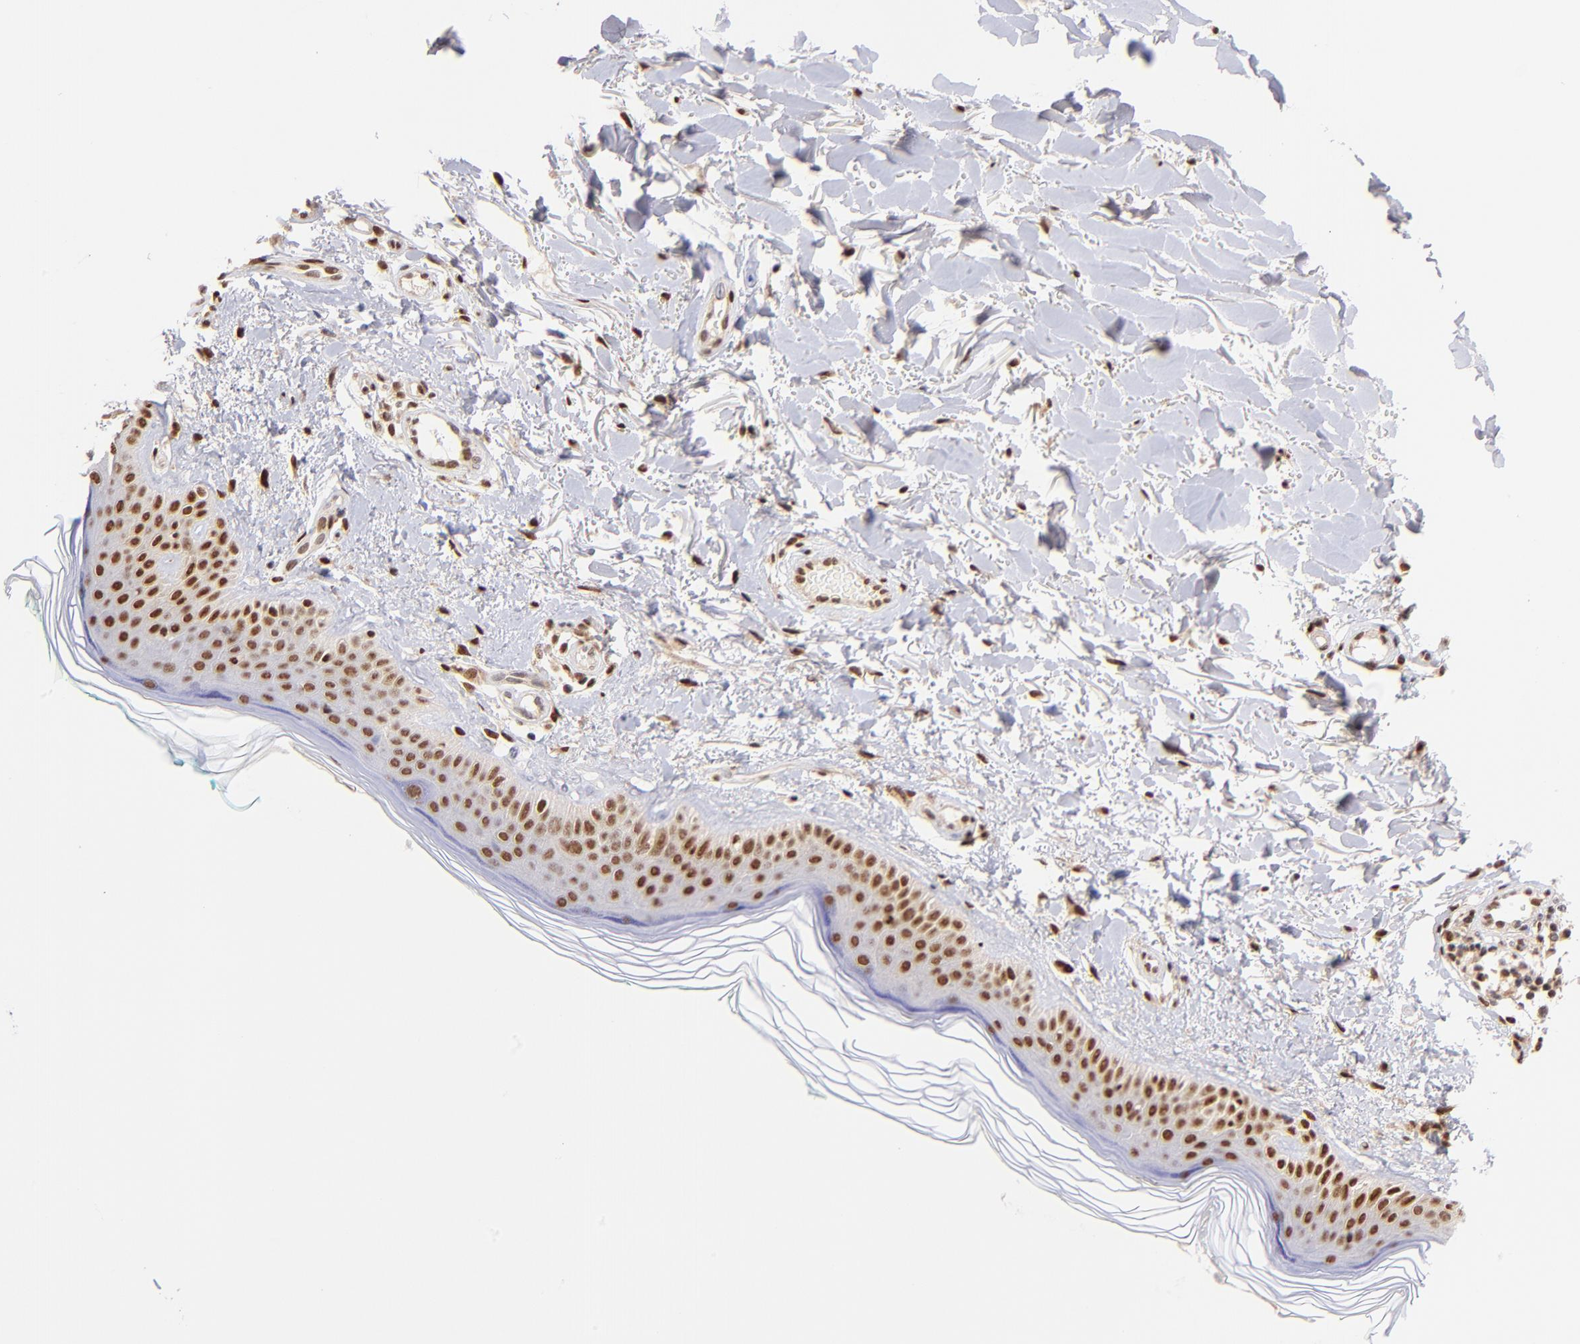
{"staining": {"intensity": "strong", "quantity": ">75%", "location": "nuclear"}, "tissue": "skin", "cell_type": "Fibroblasts", "image_type": "normal", "snomed": [{"axis": "morphology", "description": "Normal tissue, NOS"}, {"axis": "topography", "description": "Skin"}], "caption": "Immunohistochemical staining of normal human skin exhibits high levels of strong nuclear positivity in approximately >75% of fibroblasts.", "gene": "MIDEAS", "patient": {"sex": "male", "age": 71}}